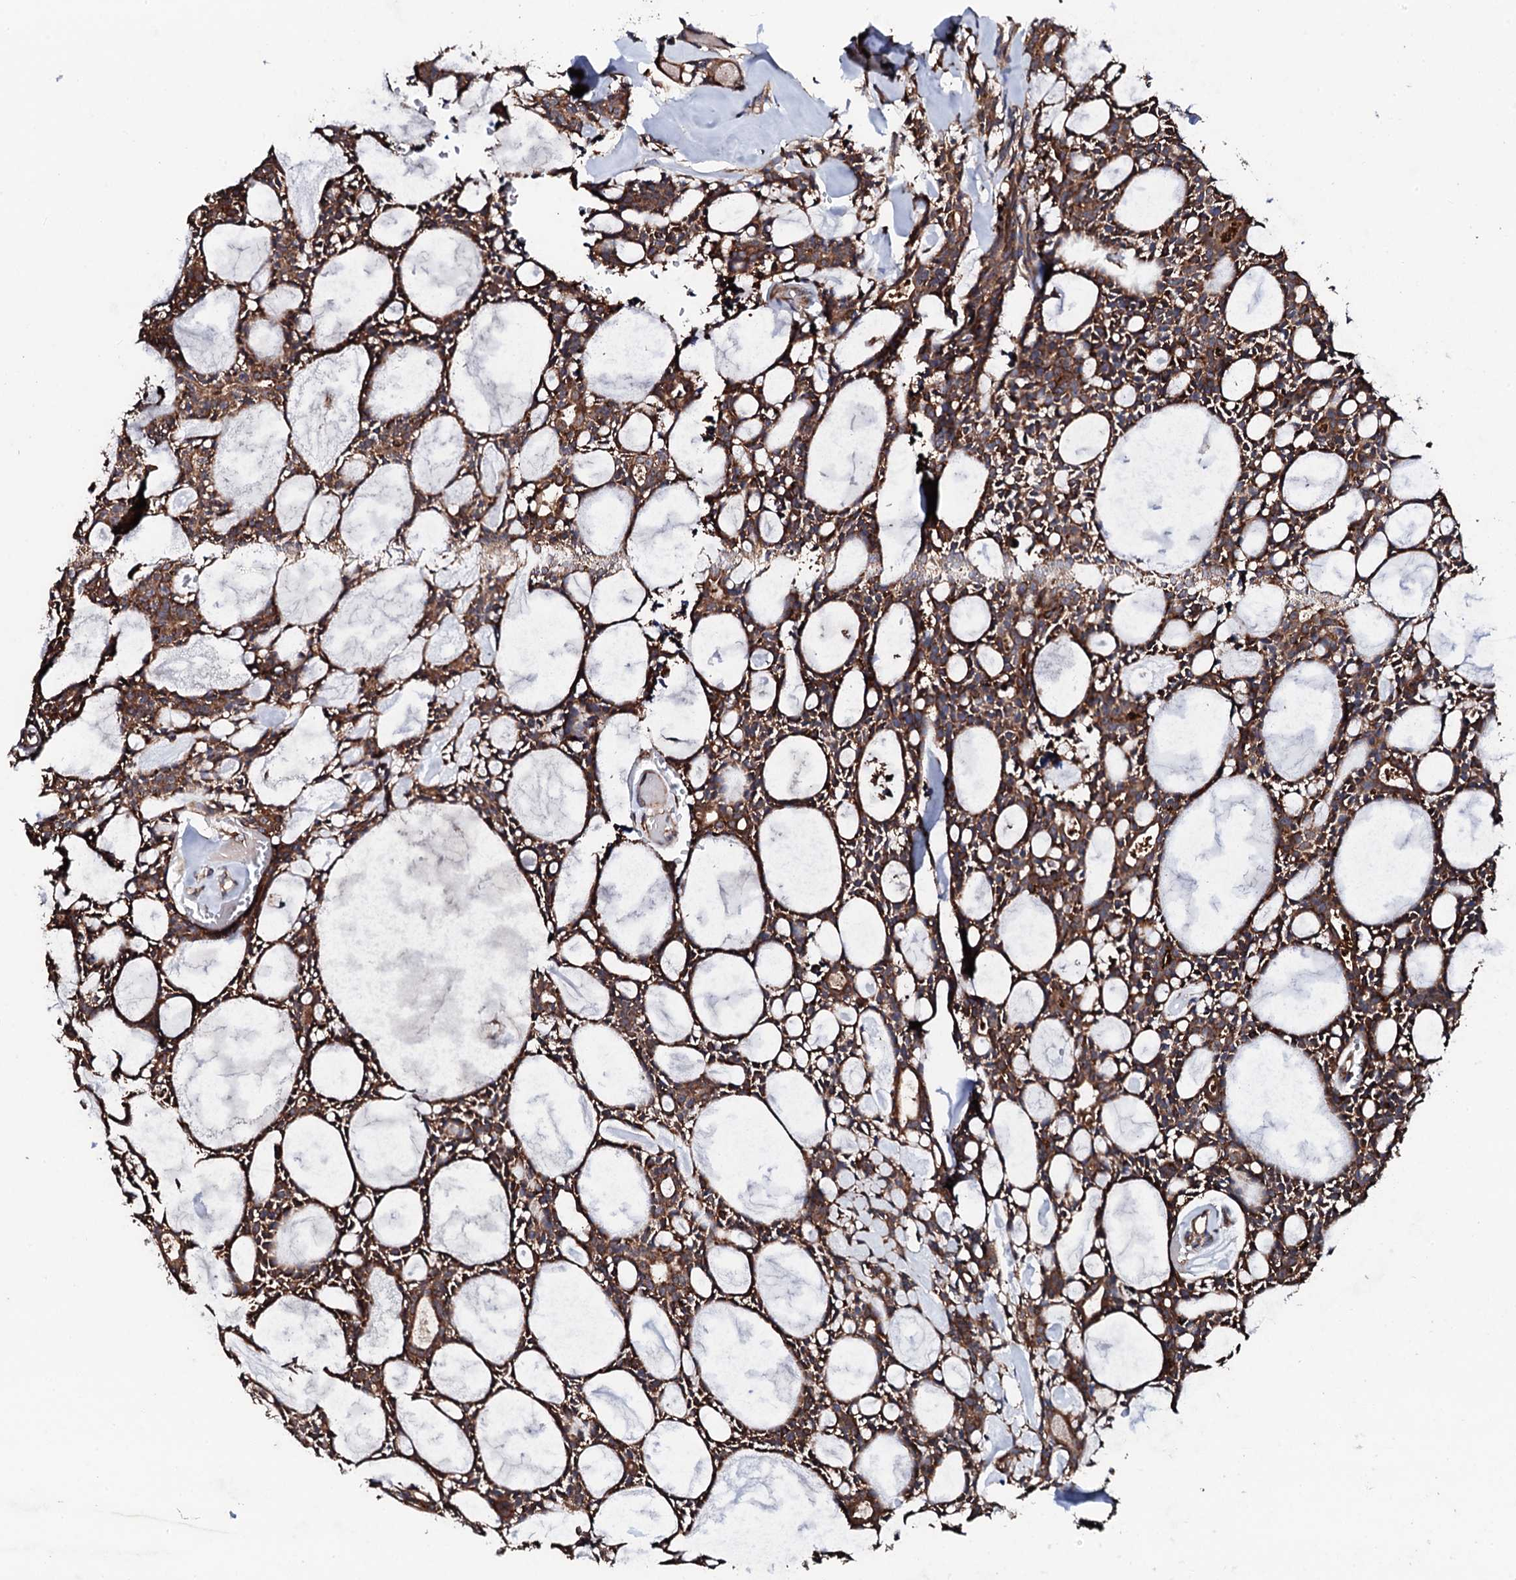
{"staining": {"intensity": "strong", "quantity": ">75%", "location": "cytoplasmic/membranous"}, "tissue": "head and neck cancer", "cell_type": "Tumor cells", "image_type": "cancer", "snomed": [{"axis": "morphology", "description": "Adenocarcinoma, NOS"}, {"axis": "topography", "description": "Salivary gland"}, {"axis": "topography", "description": "Head-Neck"}], "caption": "Head and neck cancer (adenocarcinoma) stained for a protein exhibits strong cytoplasmic/membranous positivity in tumor cells.", "gene": "CKAP5", "patient": {"sex": "male", "age": 55}}